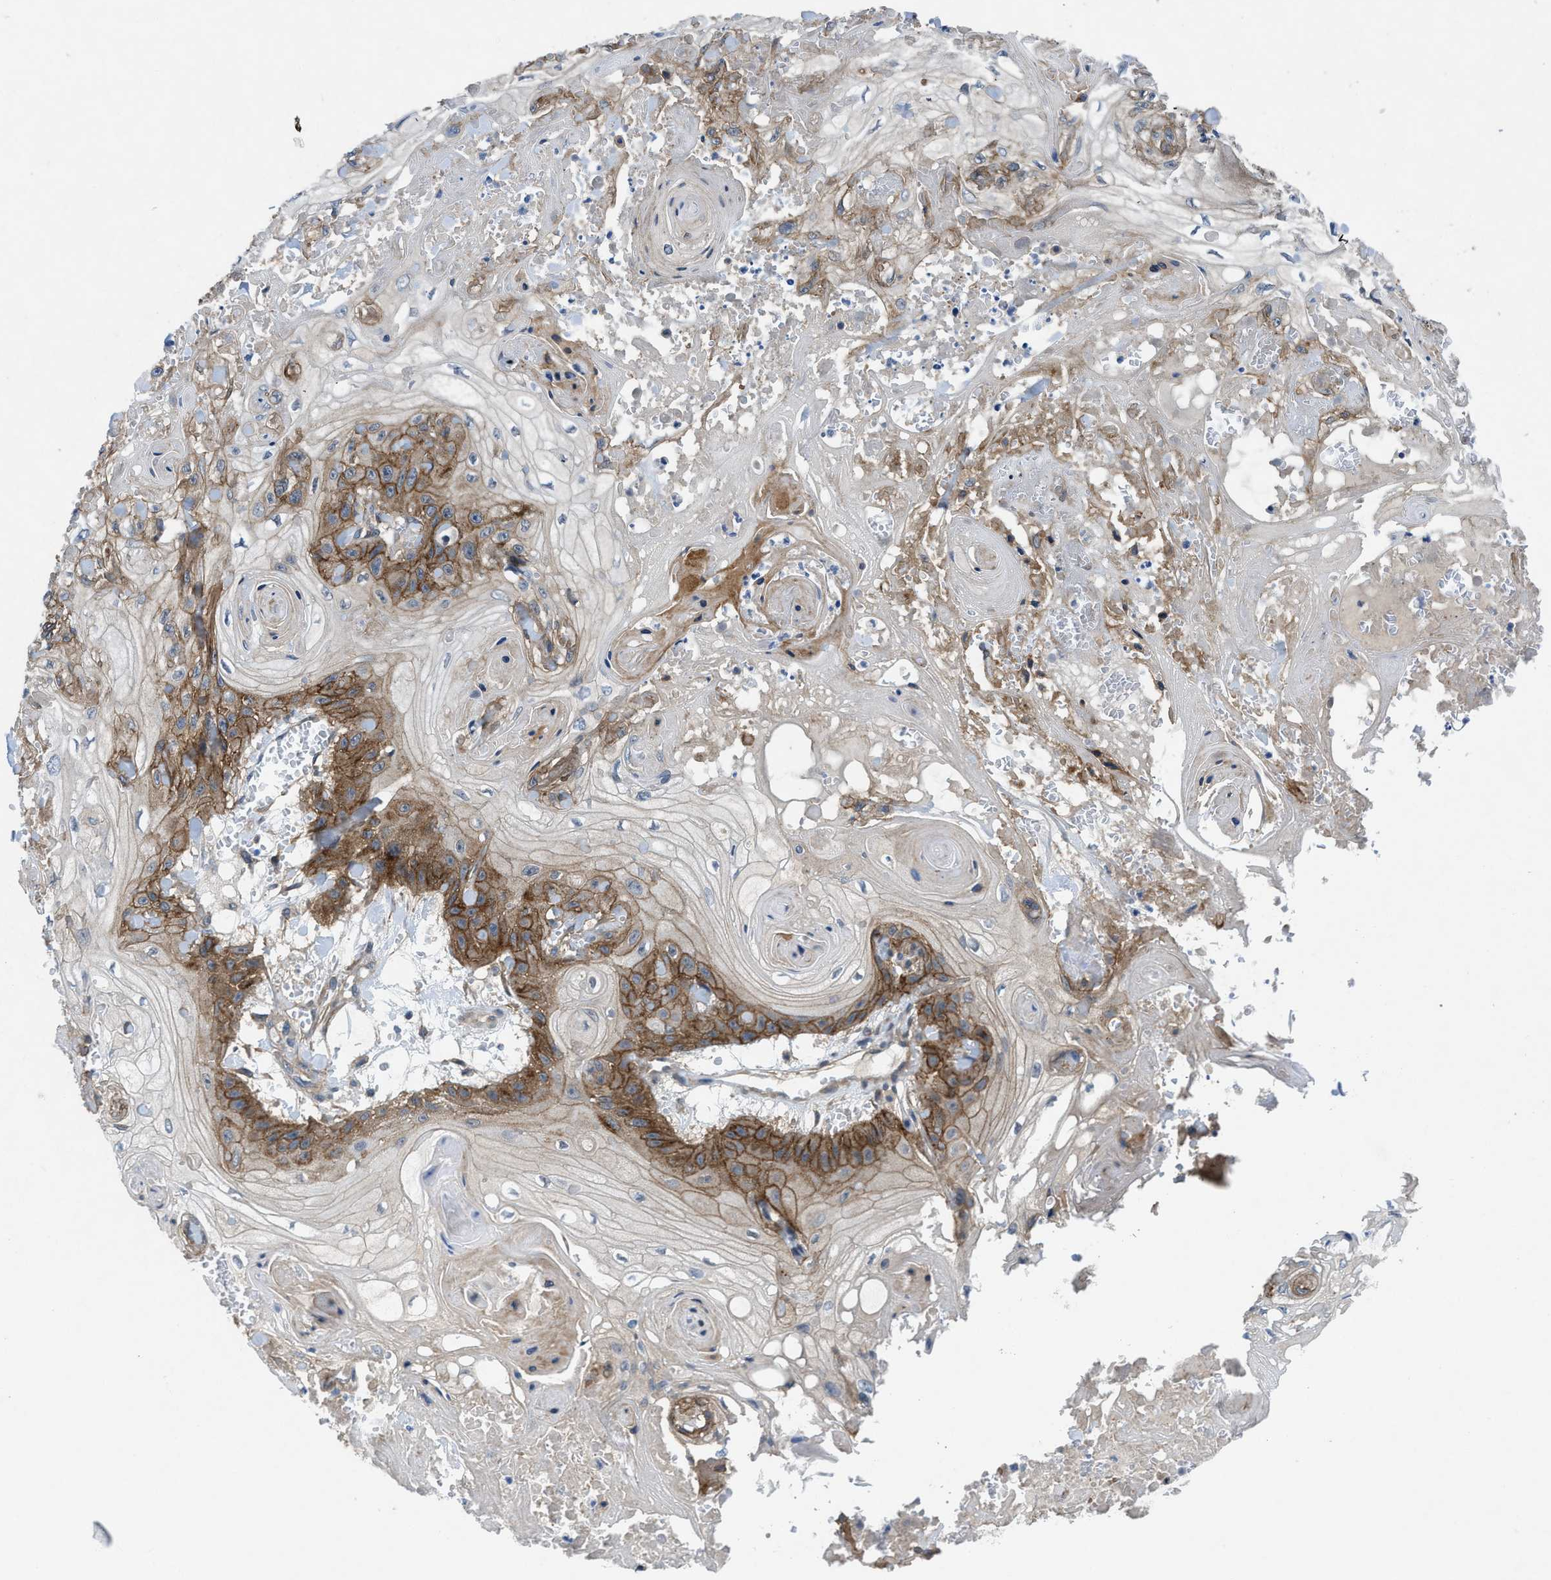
{"staining": {"intensity": "moderate", "quantity": "<25%", "location": "cytoplasmic/membranous"}, "tissue": "skin cancer", "cell_type": "Tumor cells", "image_type": "cancer", "snomed": [{"axis": "morphology", "description": "Squamous cell carcinoma, NOS"}, {"axis": "topography", "description": "Skin"}], "caption": "Immunohistochemistry image of neoplastic tissue: skin cancer stained using immunohistochemistry (IHC) reveals low levels of moderate protein expression localized specifically in the cytoplasmic/membranous of tumor cells, appearing as a cytoplasmic/membranous brown color.", "gene": "PANX1", "patient": {"sex": "male", "age": 74}}